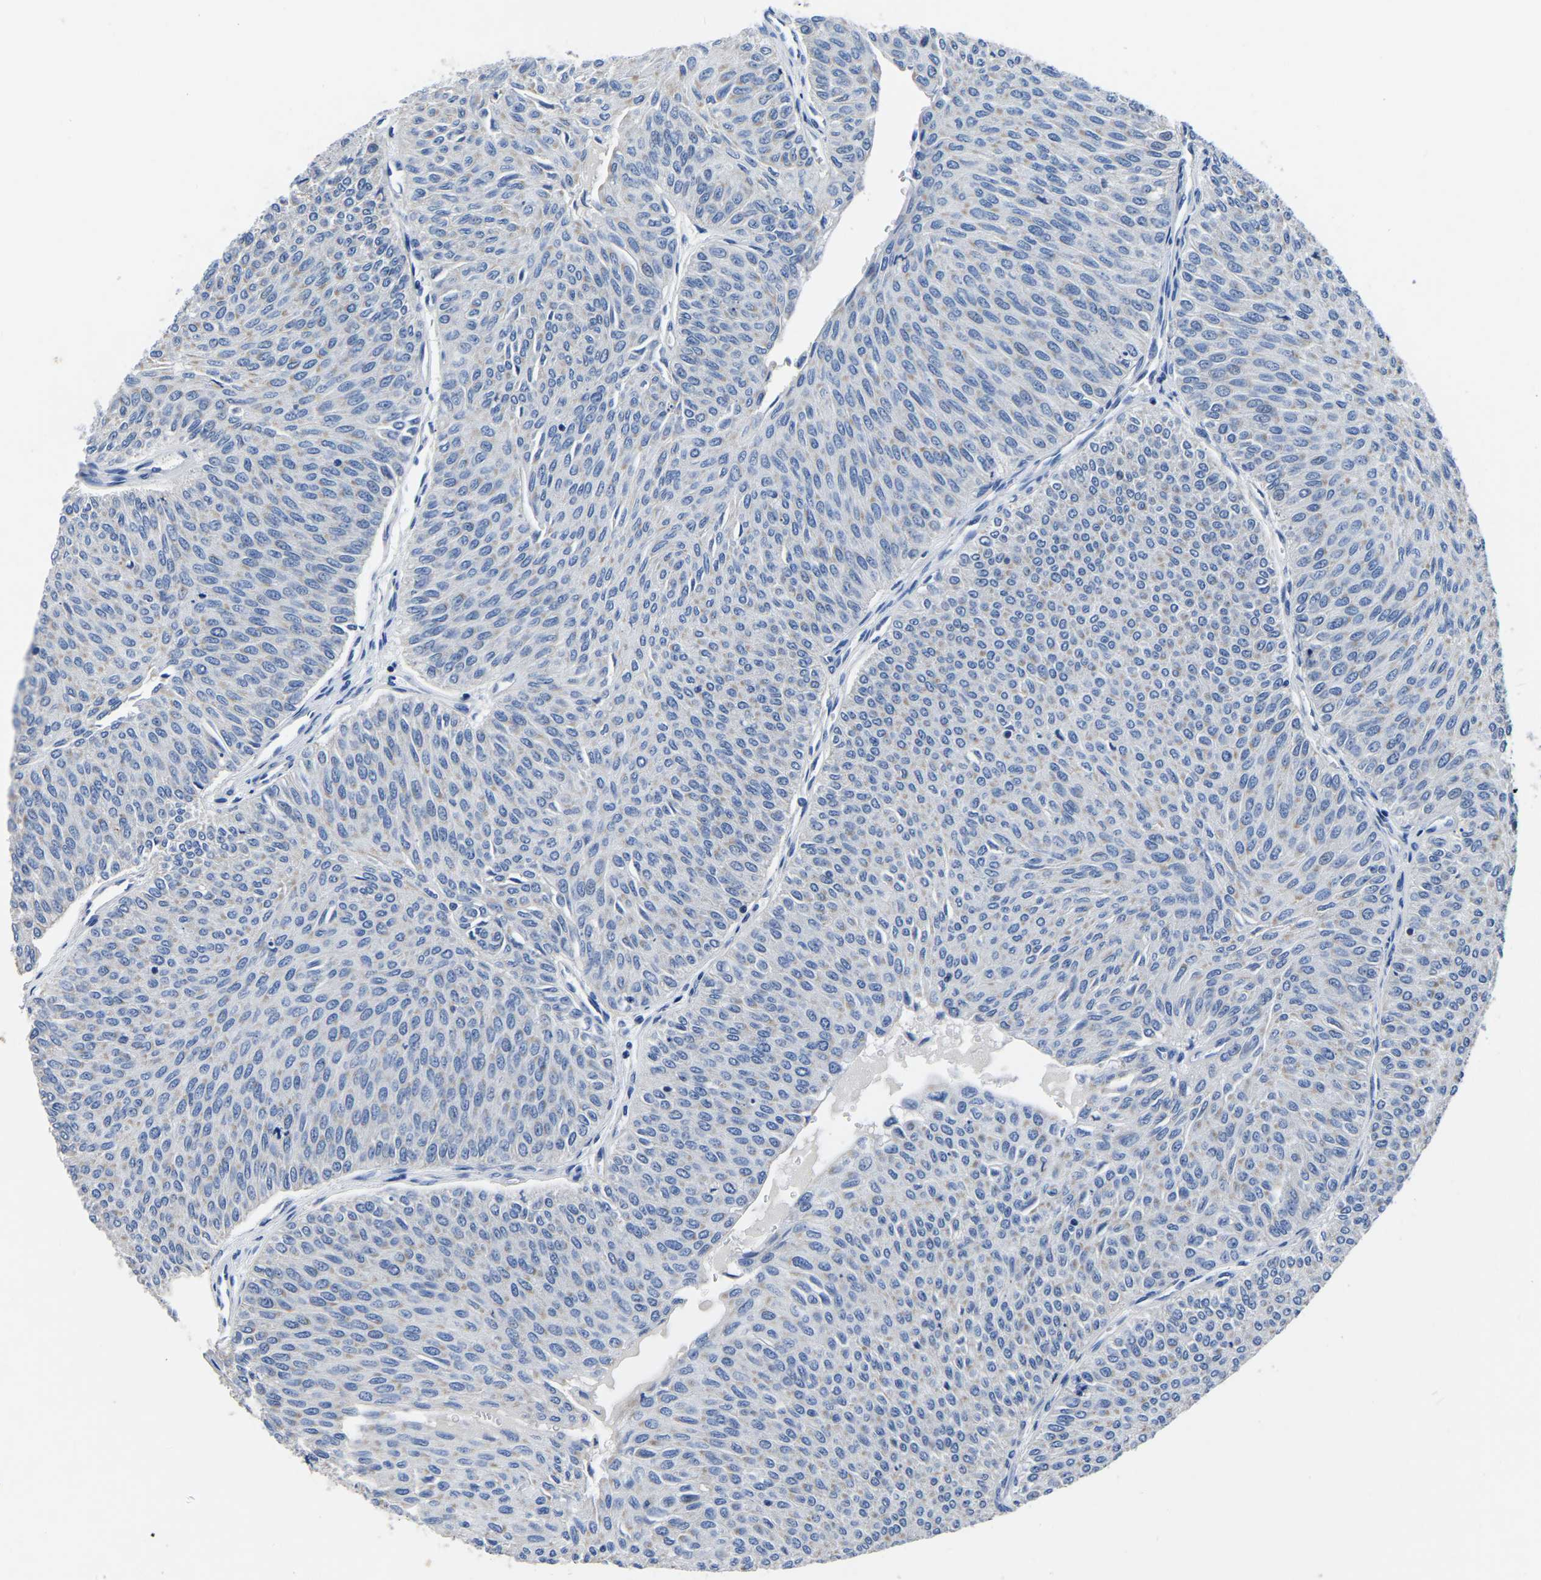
{"staining": {"intensity": "negative", "quantity": "none", "location": "none"}, "tissue": "urothelial cancer", "cell_type": "Tumor cells", "image_type": "cancer", "snomed": [{"axis": "morphology", "description": "Urothelial carcinoma, Low grade"}, {"axis": "topography", "description": "Urinary bladder"}], "caption": "There is no significant expression in tumor cells of urothelial carcinoma (low-grade). The staining was performed using DAB (3,3'-diaminobenzidine) to visualize the protein expression in brown, while the nuclei were stained in blue with hematoxylin (Magnification: 20x).", "gene": "FGD5", "patient": {"sex": "male", "age": 78}}